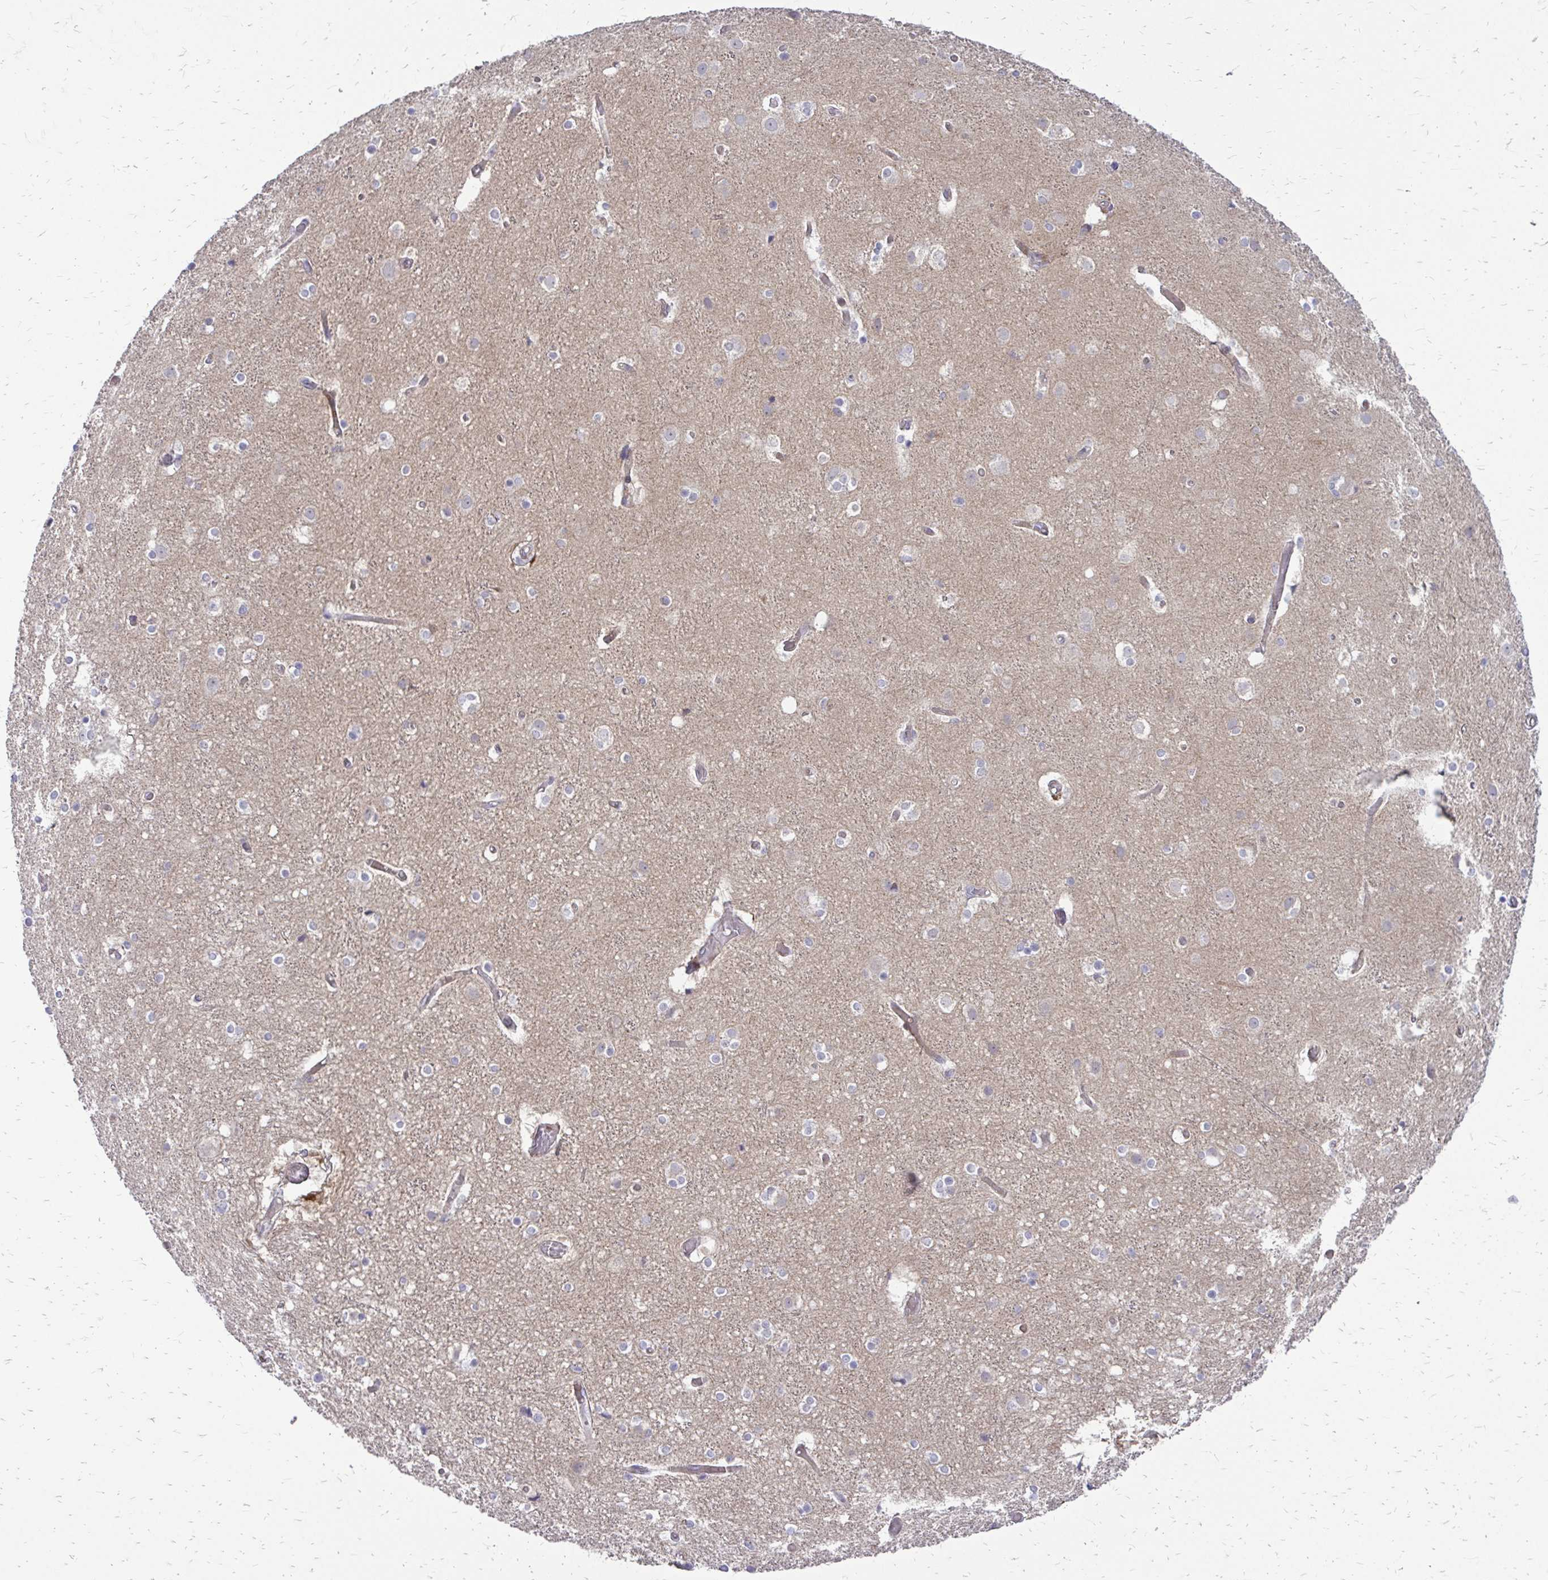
{"staining": {"intensity": "strong", "quantity": "<25%", "location": "cytoplasmic/membranous"}, "tissue": "cerebral cortex", "cell_type": "Endothelial cells", "image_type": "normal", "snomed": [{"axis": "morphology", "description": "Normal tissue, NOS"}, {"axis": "topography", "description": "Cerebral cortex"}], "caption": "Normal cerebral cortex shows strong cytoplasmic/membranous expression in approximately <25% of endothelial cells, visualized by immunohistochemistry.", "gene": "PPDPFL", "patient": {"sex": "female", "age": 52}}